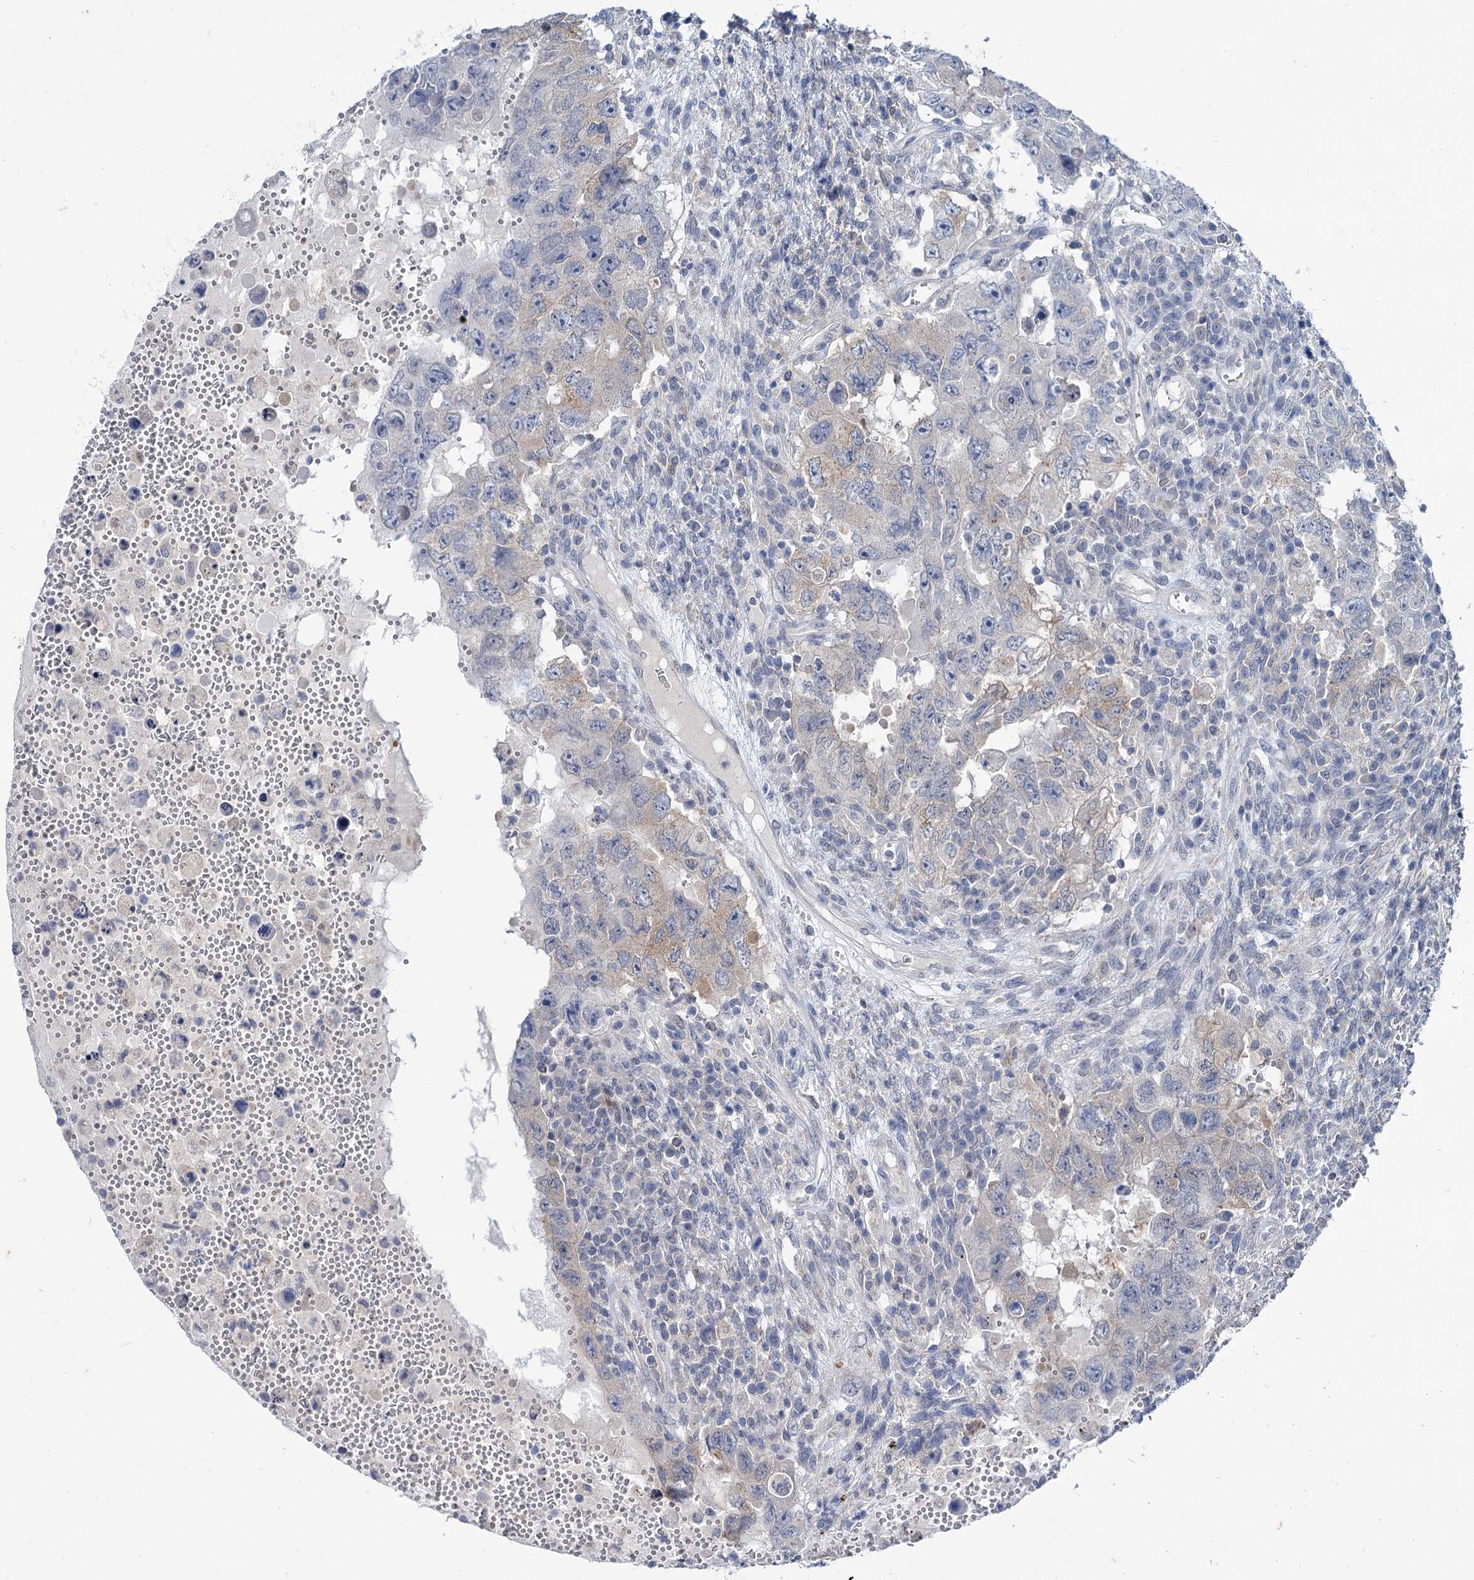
{"staining": {"intensity": "negative", "quantity": "none", "location": "none"}, "tissue": "testis cancer", "cell_type": "Tumor cells", "image_type": "cancer", "snomed": [{"axis": "morphology", "description": "Carcinoma, Embryonal, NOS"}, {"axis": "topography", "description": "Testis"}], "caption": "The immunohistochemistry (IHC) micrograph has no significant positivity in tumor cells of testis cancer (embryonal carcinoma) tissue. (DAB immunohistochemistry (IHC) visualized using brightfield microscopy, high magnification).", "gene": "MID1IP1", "patient": {"sex": "male", "age": 26}}